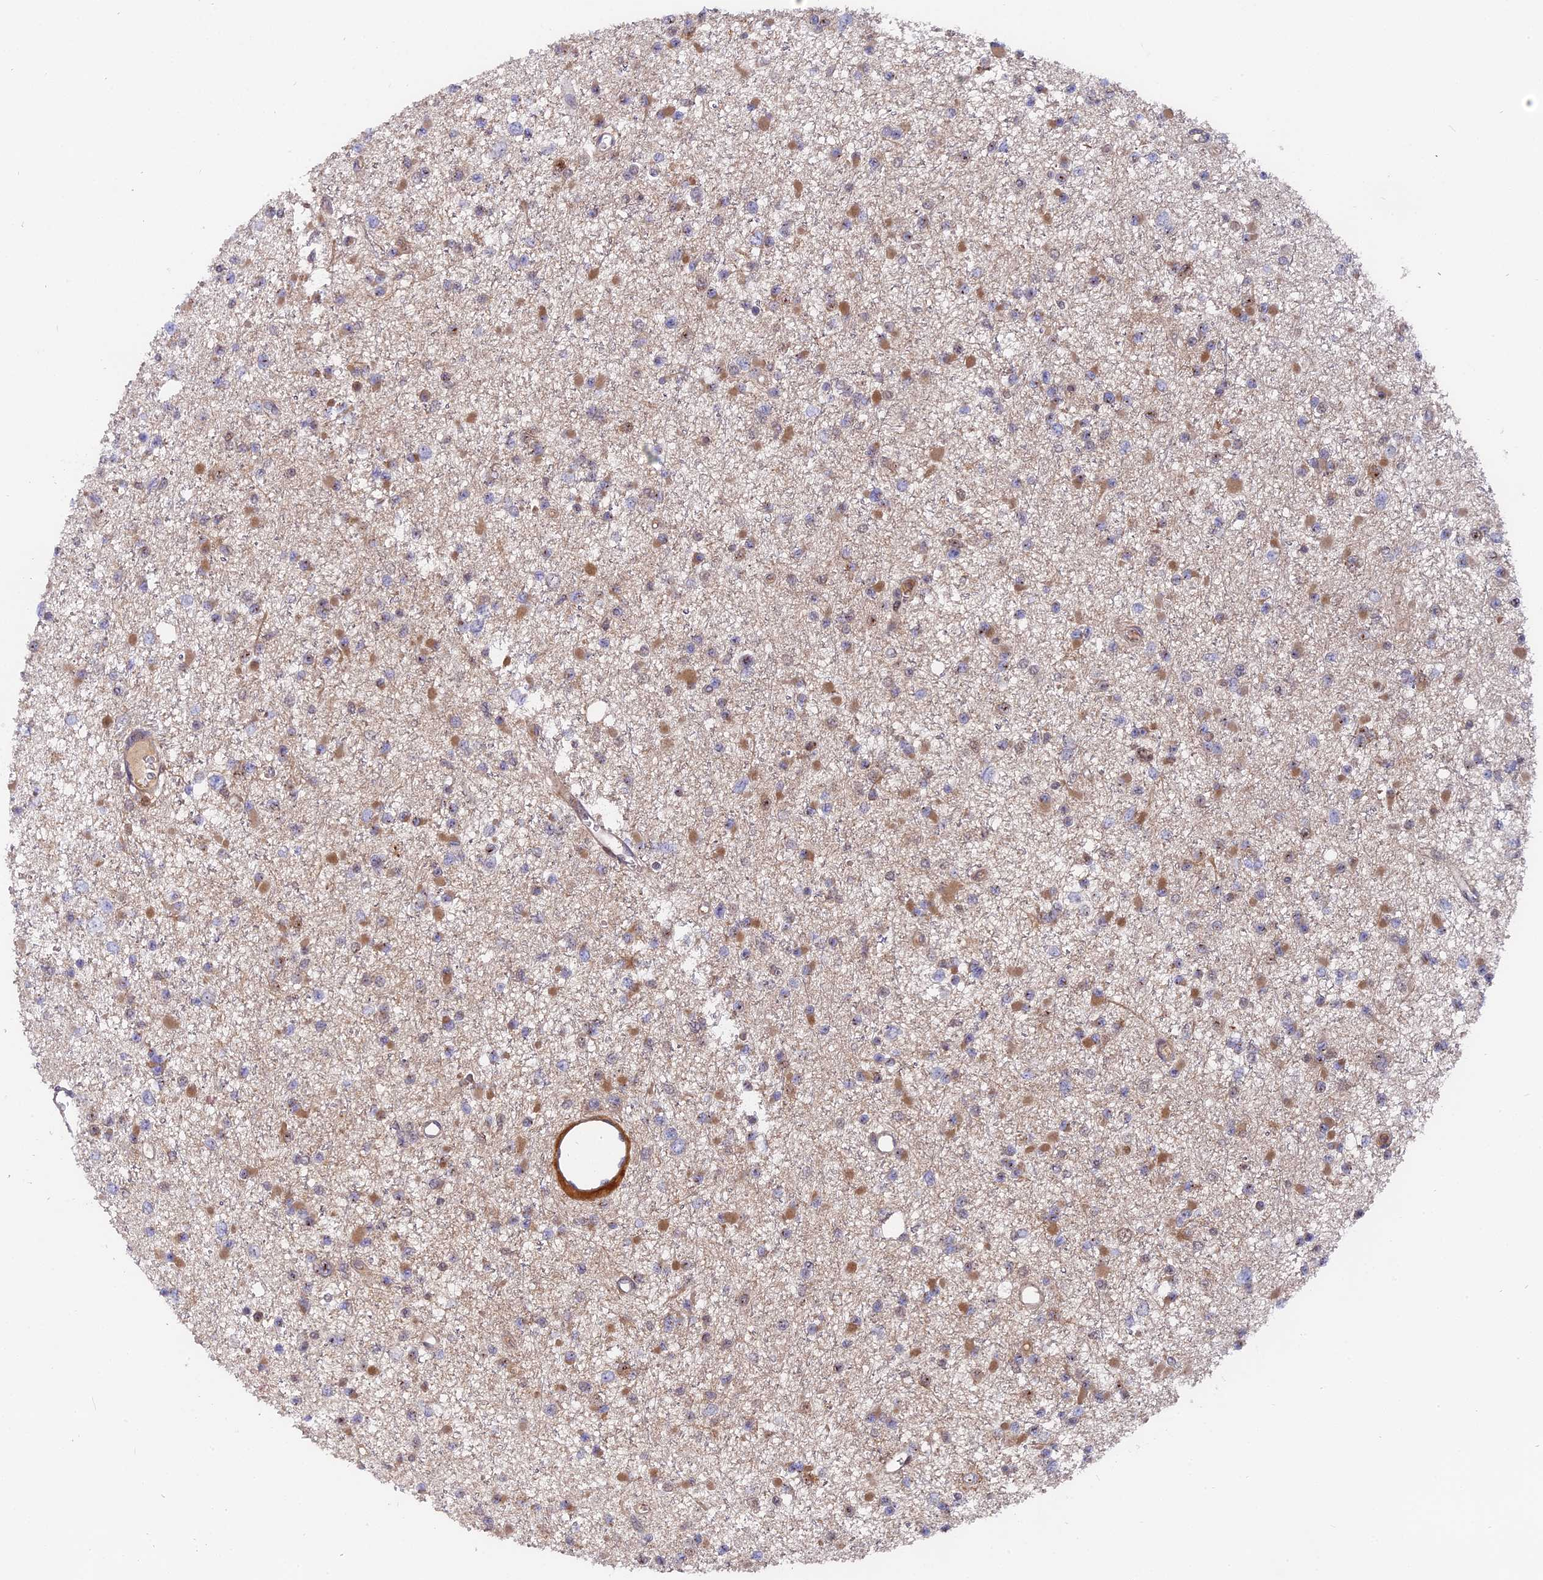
{"staining": {"intensity": "moderate", "quantity": "25%-75%", "location": "cytoplasmic/membranous"}, "tissue": "glioma", "cell_type": "Tumor cells", "image_type": "cancer", "snomed": [{"axis": "morphology", "description": "Glioma, malignant, Low grade"}, {"axis": "topography", "description": "Brain"}], "caption": "Immunohistochemistry of human malignant low-grade glioma reveals medium levels of moderate cytoplasmic/membranous positivity in approximately 25%-75% of tumor cells.", "gene": "FAM118B", "patient": {"sex": "female", "age": 22}}